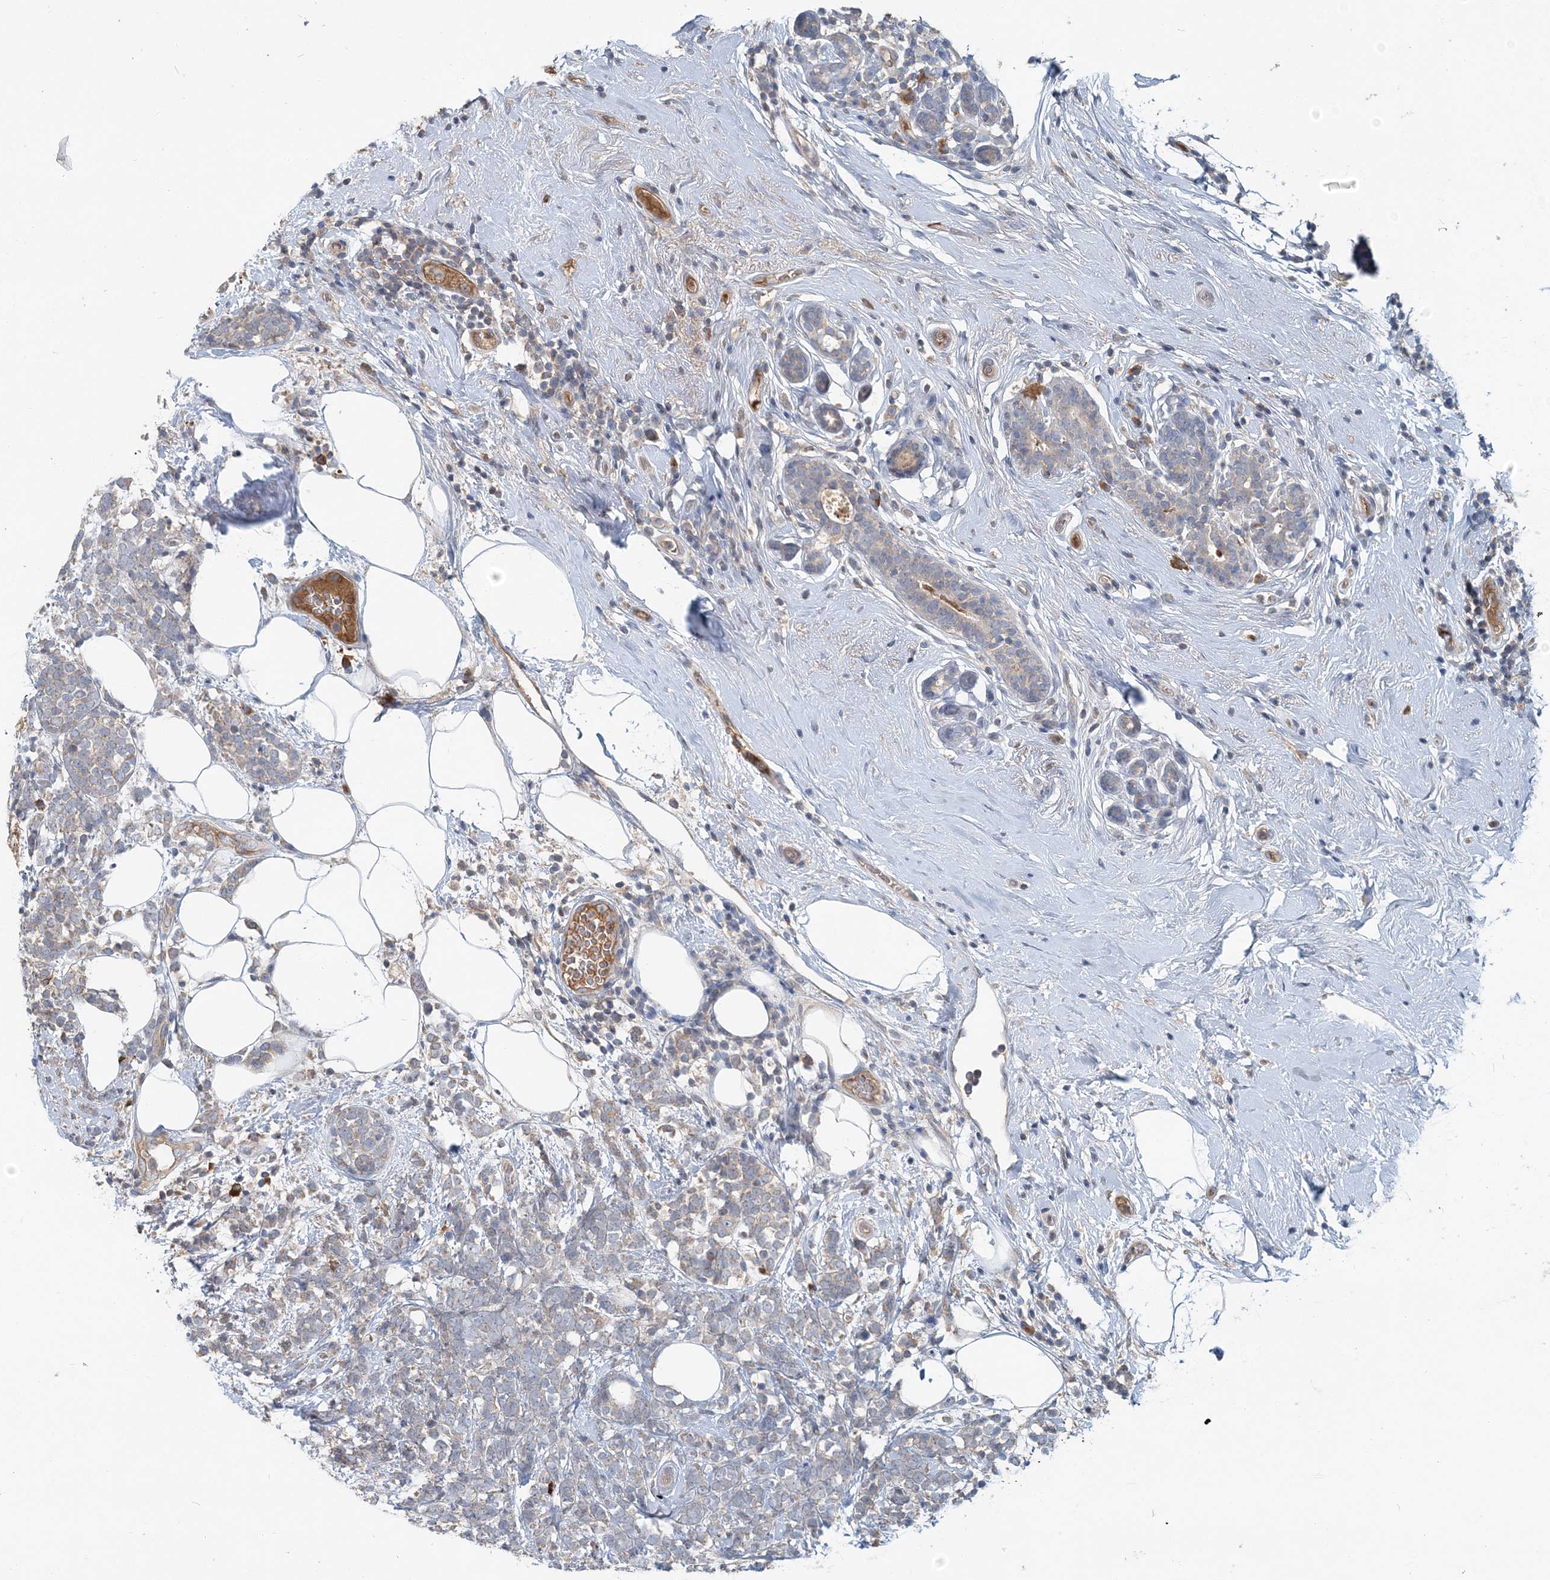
{"staining": {"intensity": "negative", "quantity": "none", "location": "none"}, "tissue": "breast cancer", "cell_type": "Tumor cells", "image_type": "cancer", "snomed": [{"axis": "morphology", "description": "Lobular carcinoma"}, {"axis": "topography", "description": "Breast"}], "caption": "IHC of lobular carcinoma (breast) shows no expression in tumor cells.", "gene": "RNF25", "patient": {"sex": "female", "age": 58}}